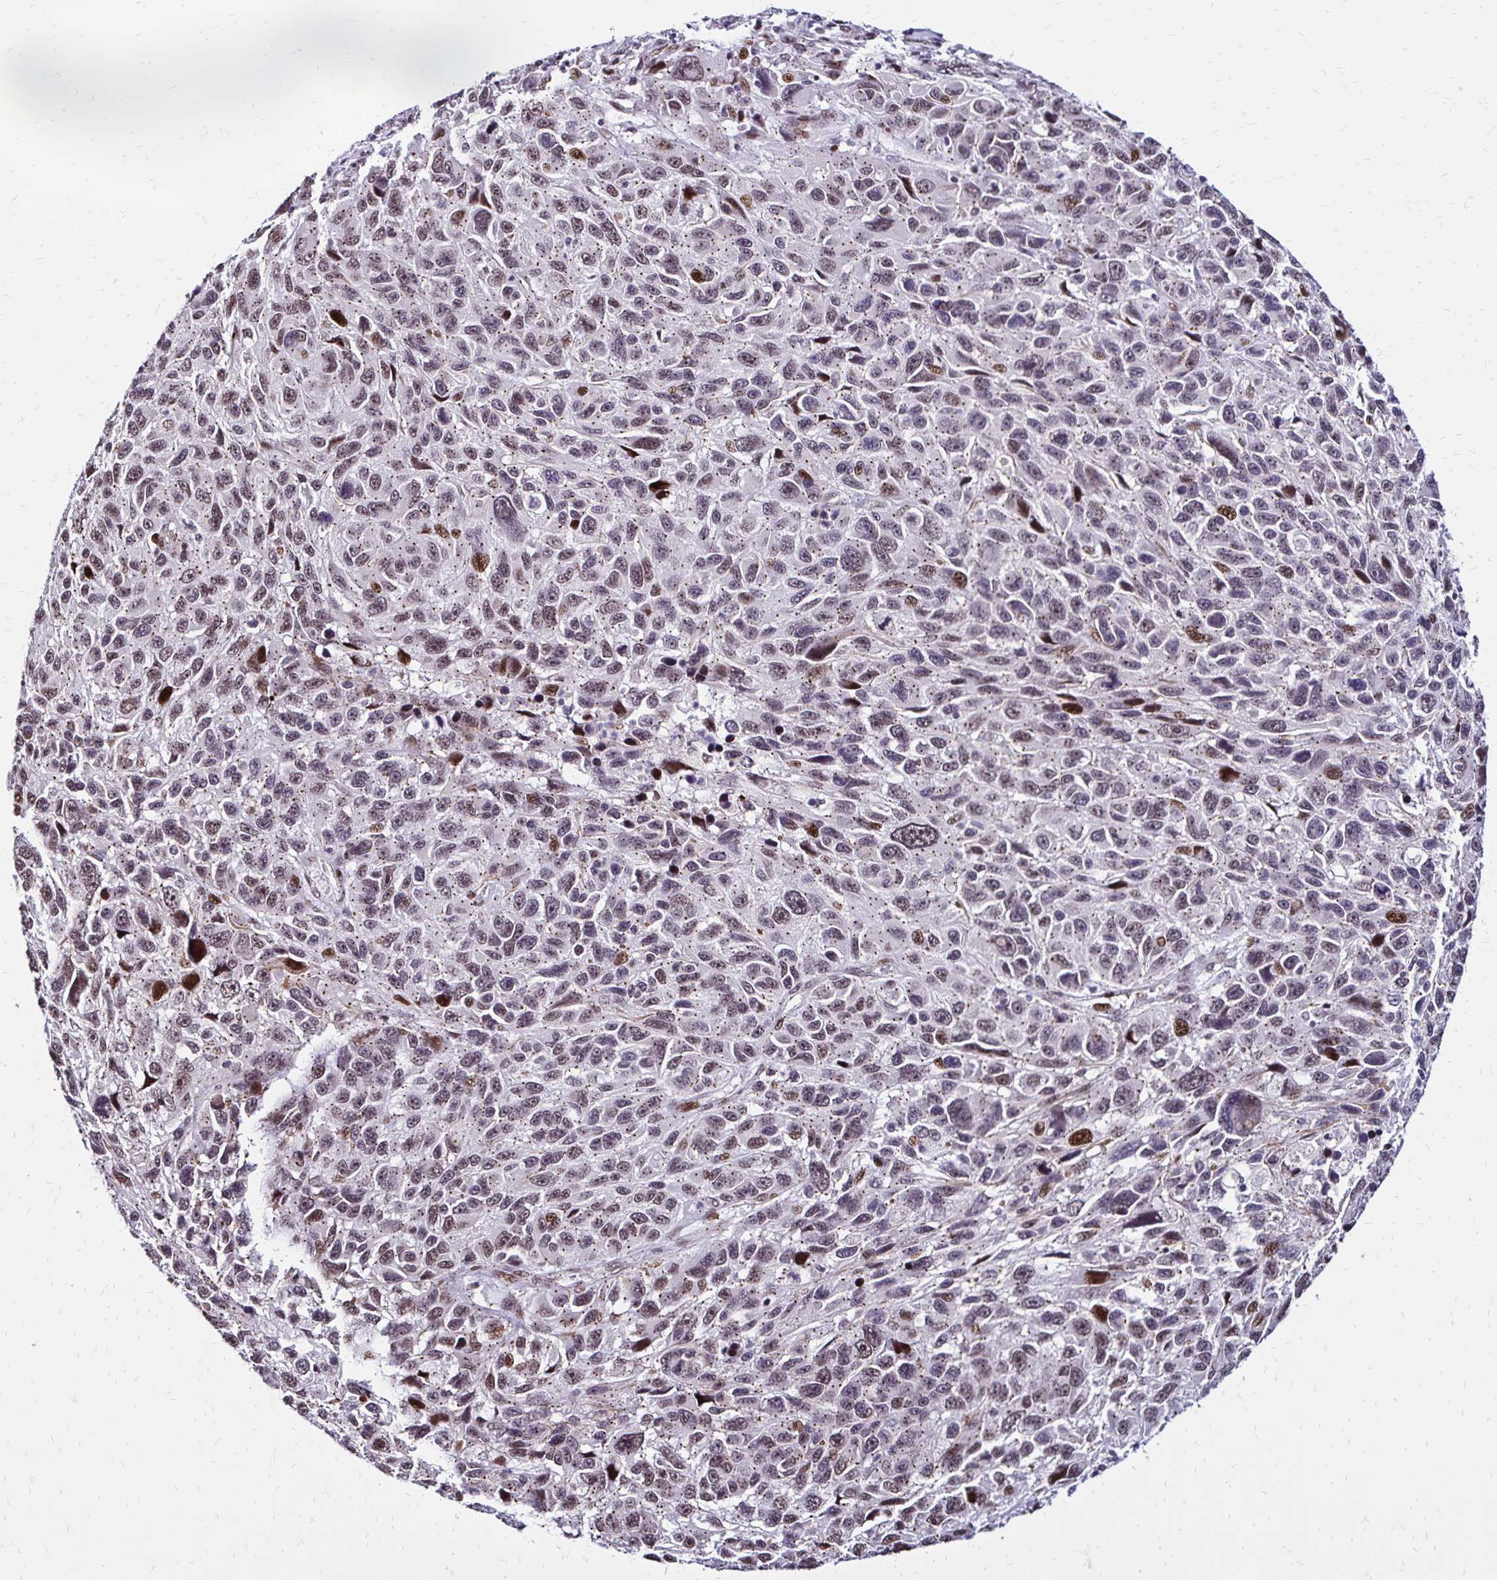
{"staining": {"intensity": "weak", "quantity": ">75%", "location": "cytoplasmic/membranous,nuclear"}, "tissue": "melanoma", "cell_type": "Tumor cells", "image_type": "cancer", "snomed": [{"axis": "morphology", "description": "Malignant melanoma, NOS"}, {"axis": "topography", "description": "Skin"}], "caption": "There is low levels of weak cytoplasmic/membranous and nuclear expression in tumor cells of melanoma, as demonstrated by immunohistochemical staining (brown color).", "gene": "TOB1", "patient": {"sex": "male", "age": 53}}